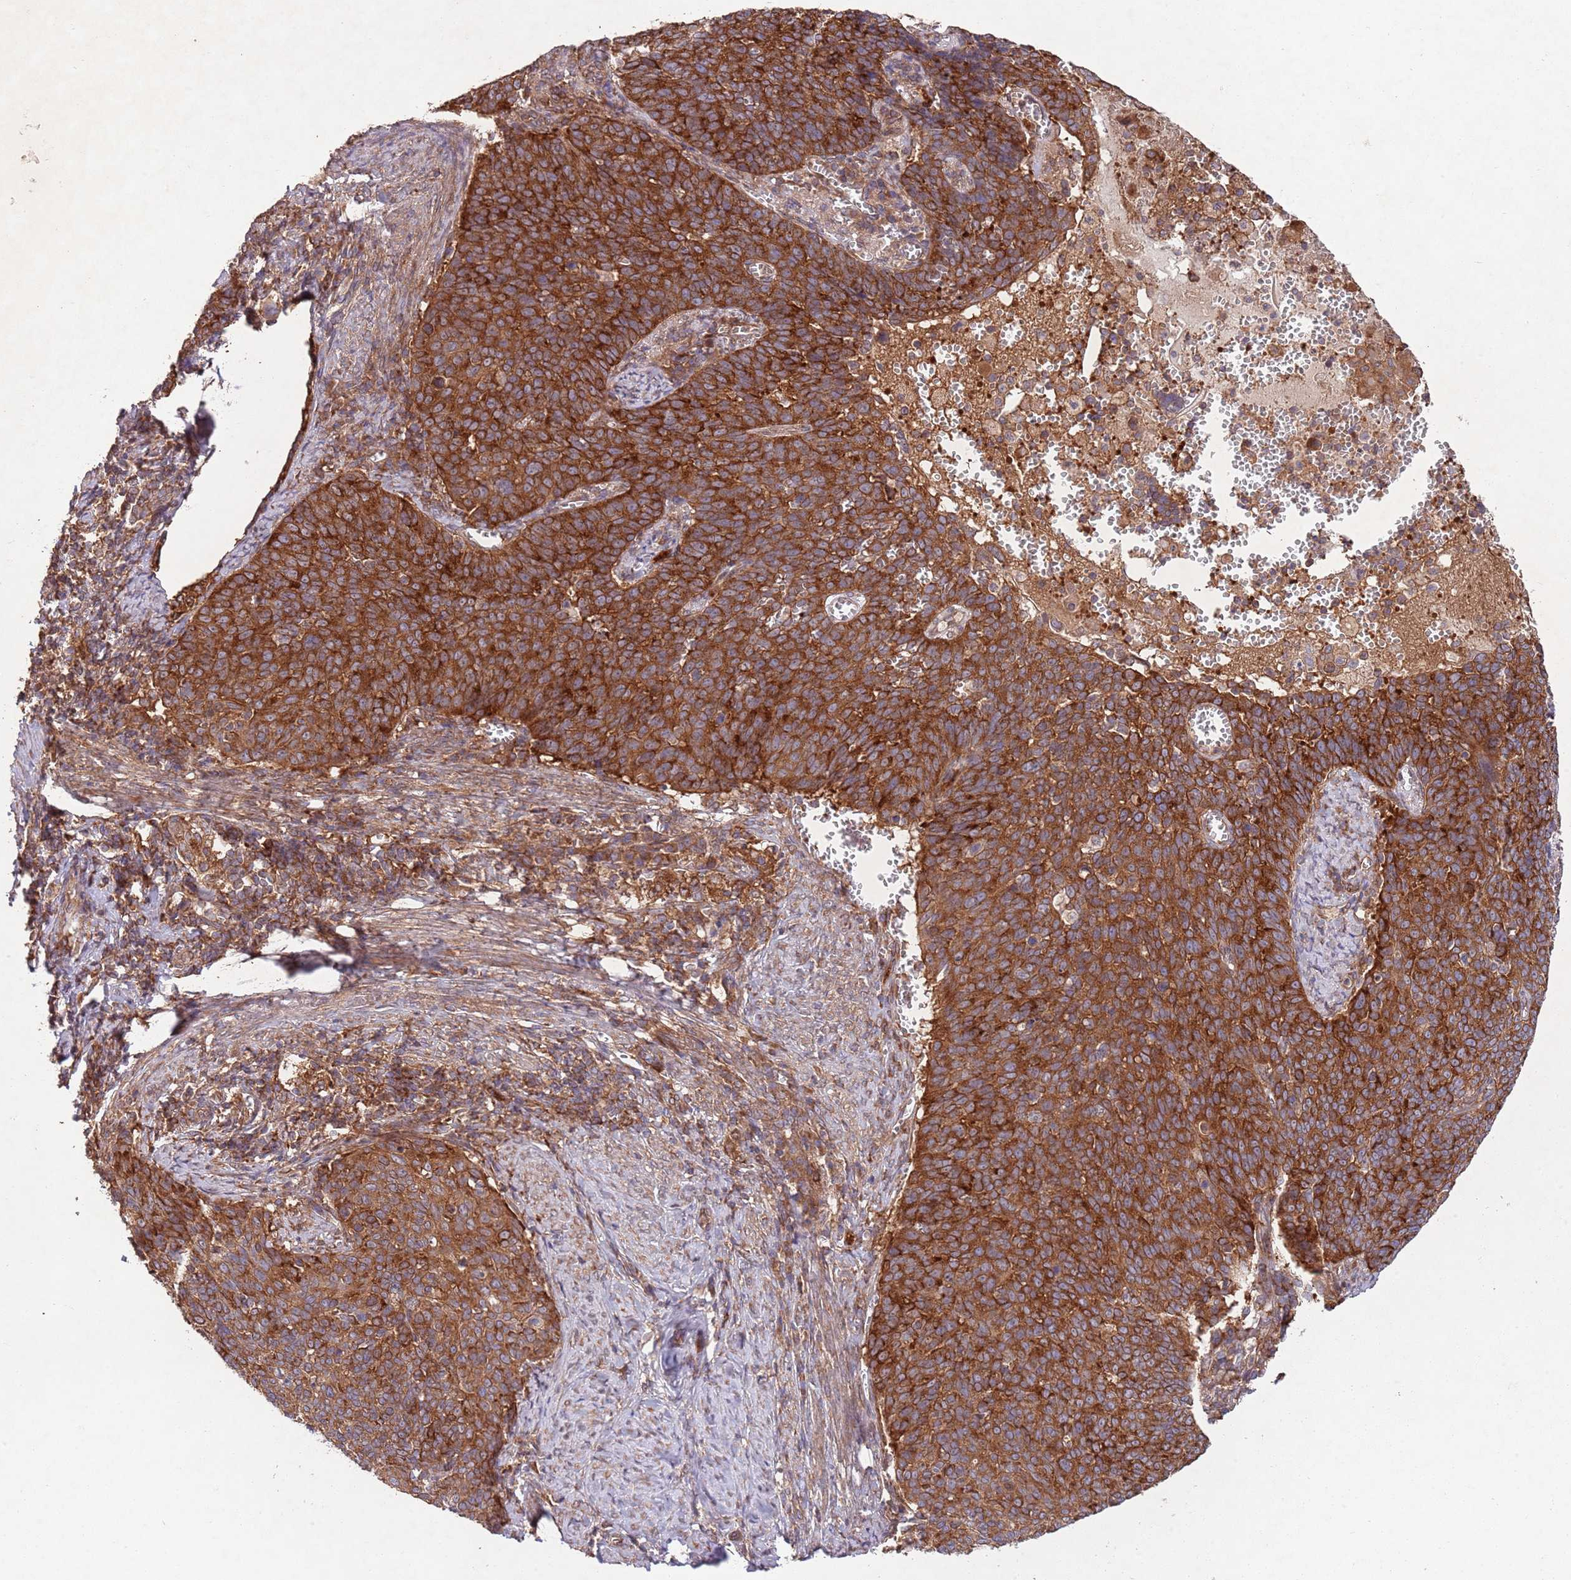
{"staining": {"intensity": "strong", "quantity": ">75%", "location": "cytoplasmic/membranous"}, "tissue": "cervical cancer", "cell_type": "Tumor cells", "image_type": "cancer", "snomed": [{"axis": "morphology", "description": "Normal tissue, NOS"}, {"axis": "morphology", "description": "Squamous cell carcinoma, NOS"}, {"axis": "topography", "description": "Cervix"}], "caption": "The immunohistochemical stain shows strong cytoplasmic/membranous expression in tumor cells of squamous cell carcinoma (cervical) tissue.", "gene": "RNF19B", "patient": {"sex": "female", "age": 39}}